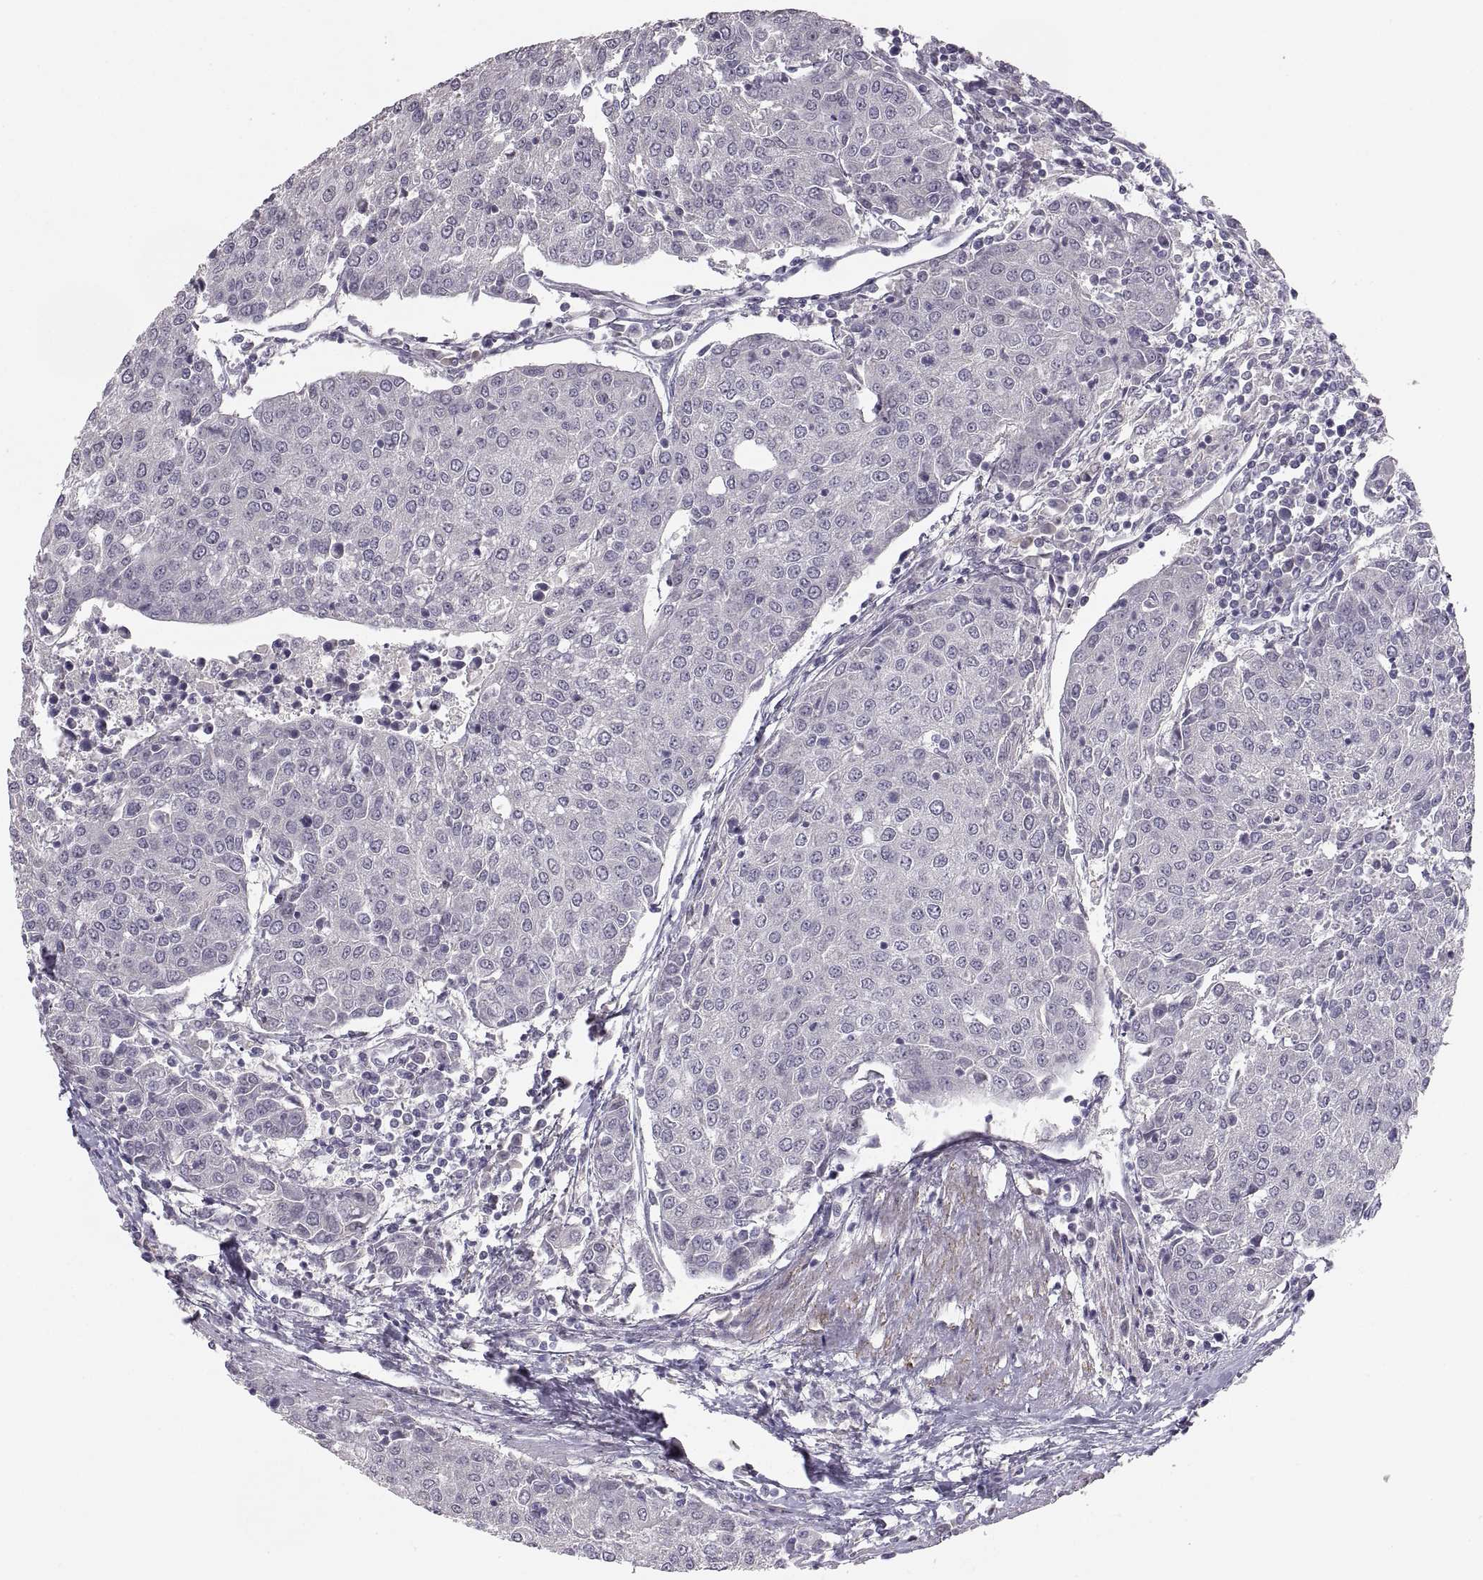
{"staining": {"intensity": "negative", "quantity": "none", "location": "none"}, "tissue": "urothelial cancer", "cell_type": "Tumor cells", "image_type": "cancer", "snomed": [{"axis": "morphology", "description": "Urothelial carcinoma, High grade"}, {"axis": "topography", "description": "Urinary bladder"}], "caption": "Immunohistochemistry of high-grade urothelial carcinoma shows no positivity in tumor cells. The staining is performed using DAB brown chromogen with nuclei counter-stained in using hematoxylin.", "gene": "CDH2", "patient": {"sex": "female", "age": 85}}